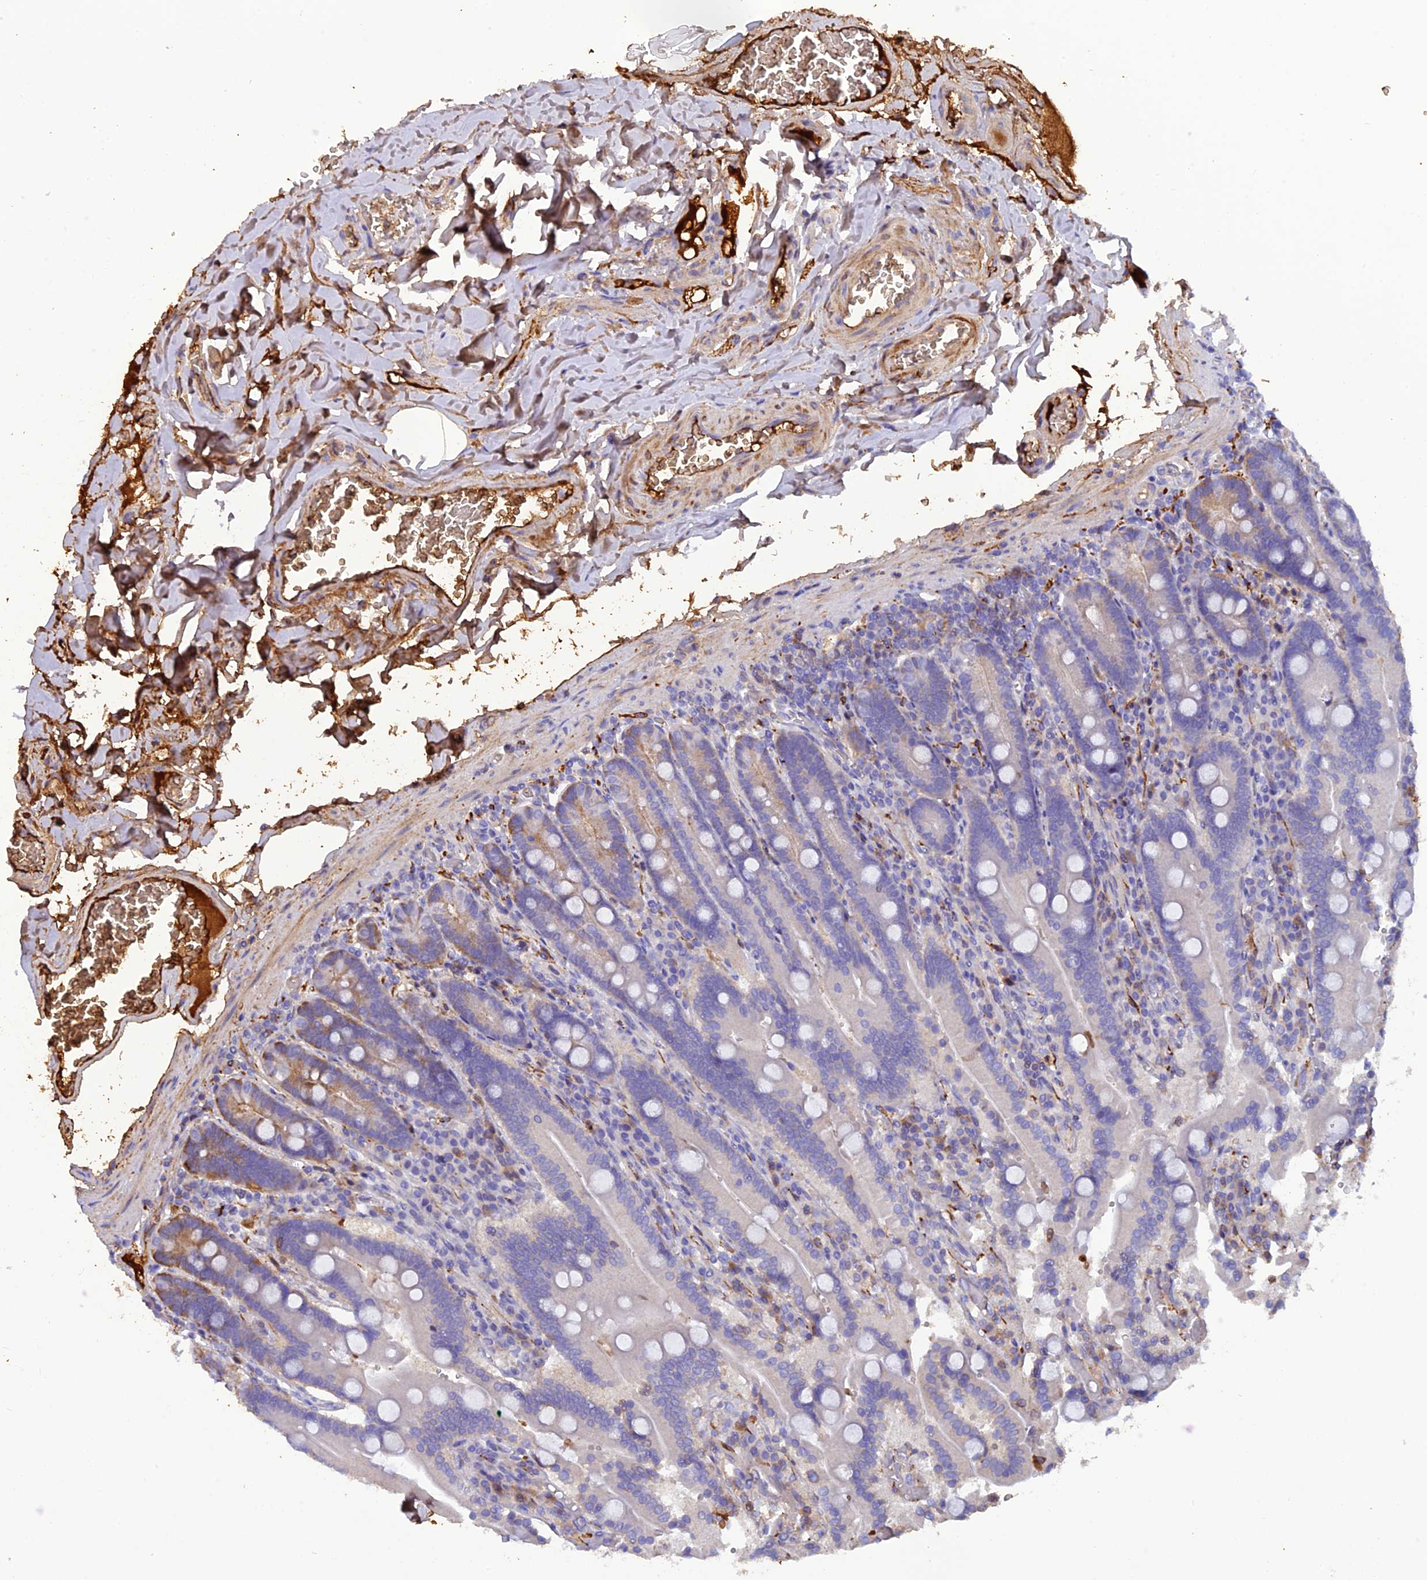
{"staining": {"intensity": "strong", "quantity": "<25%", "location": "cytoplasmic/membranous"}, "tissue": "duodenum", "cell_type": "Glandular cells", "image_type": "normal", "snomed": [{"axis": "morphology", "description": "Normal tissue, NOS"}, {"axis": "topography", "description": "Duodenum"}], "caption": "The image demonstrates a brown stain indicating the presence of a protein in the cytoplasmic/membranous of glandular cells in duodenum. Immunohistochemistry stains the protein in brown and the nuclei are stained blue.", "gene": "PZP", "patient": {"sex": "female", "age": 62}}